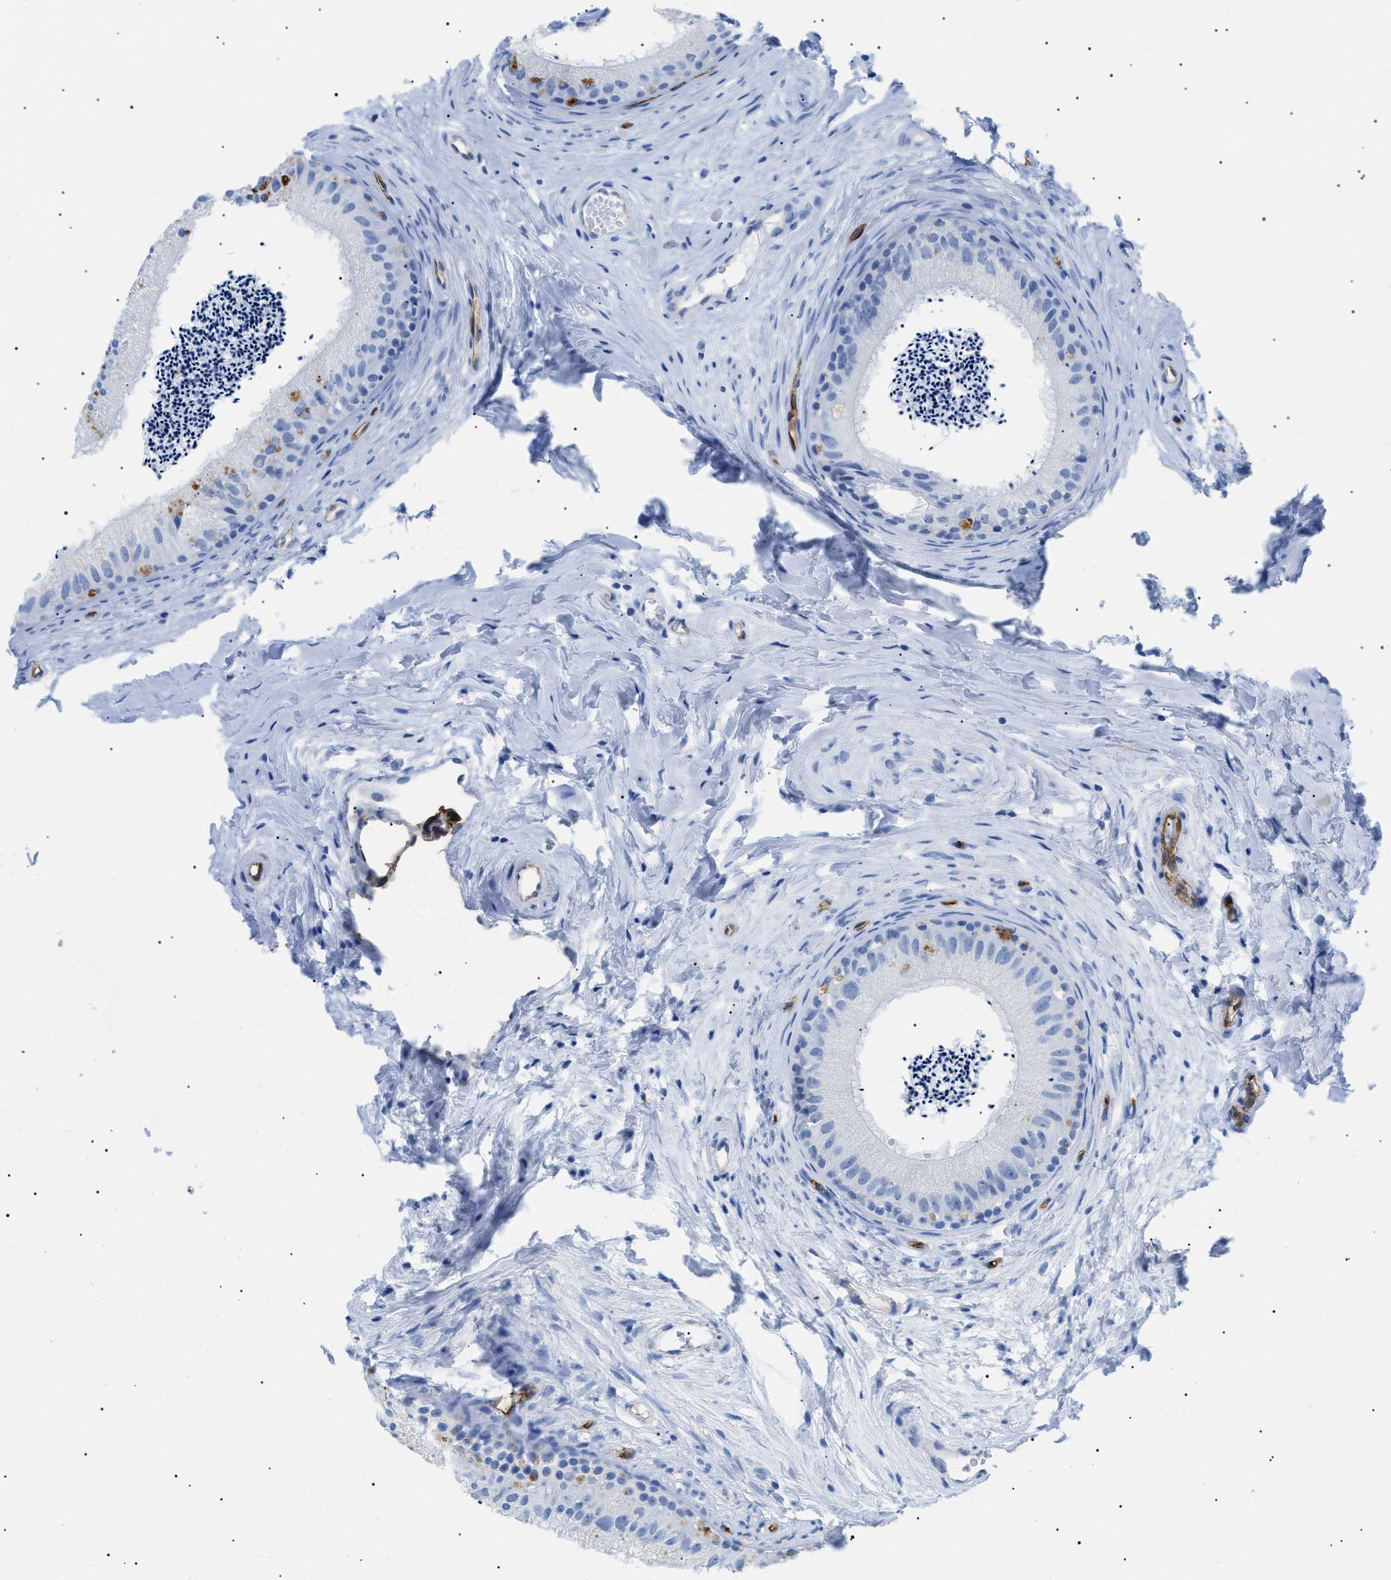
{"staining": {"intensity": "moderate", "quantity": "<25%", "location": "cytoplasmic/membranous"}, "tissue": "epididymis", "cell_type": "Glandular cells", "image_type": "normal", "snomed": [{"axis": "morphology", "description": "Normal tissue, NOS"}, {"axis": "topography", "description": "Epididymis"}], "caption": "High-power microscopy captured an immunohistochemistry (IHC) micrograph of normal epididymis, revealing moderate cytoplasmic/membranous expression in about <25% of glandular cells. (IHC, brightfield microscopy, high magnification).", "gene": "PODXL", "patient": {"sex": "male", "age": 56}}